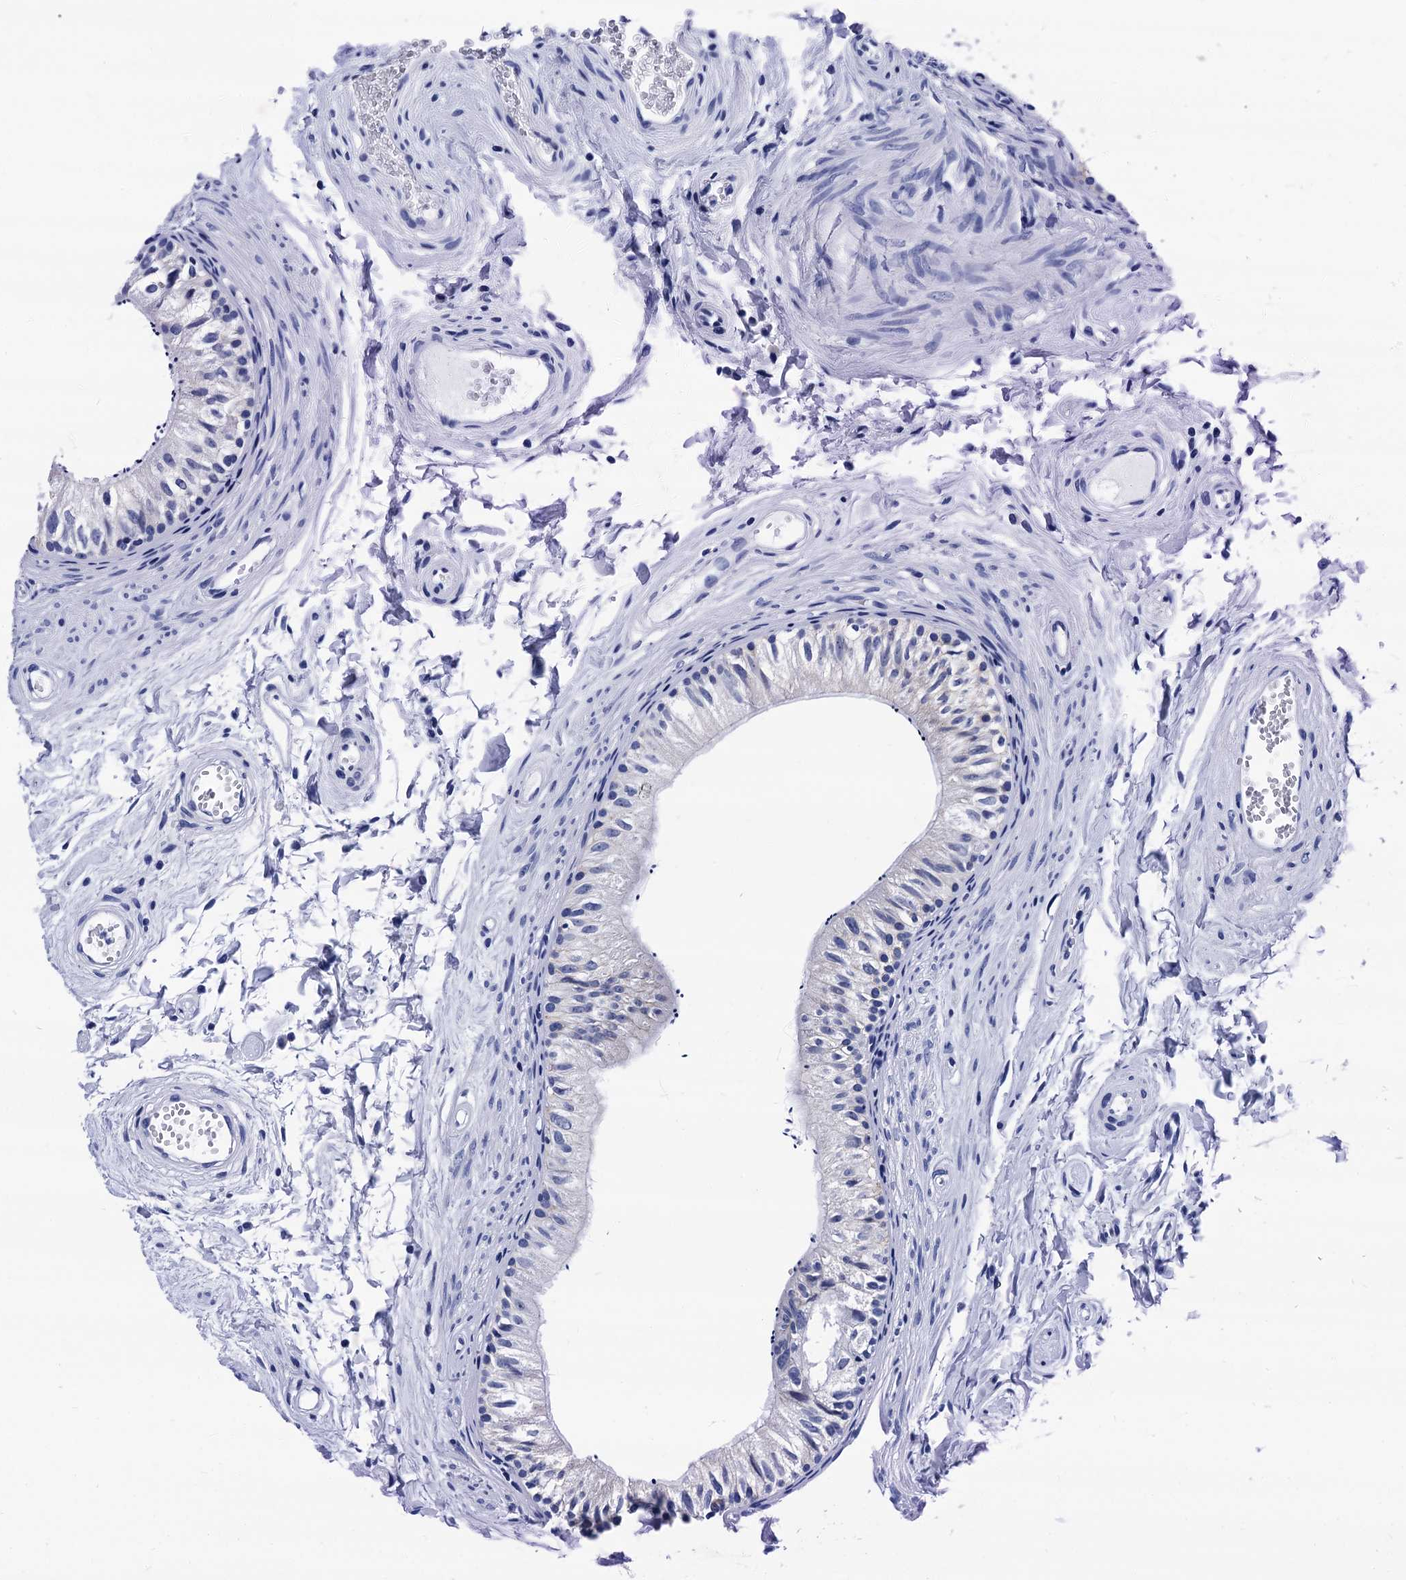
{"staining": {"intensity": "negative", "quantity": "none", "location": "none"}, "tissue": "epididymis", "cell_type": "Glandular cells", "image_type": "normal", "snomed": [{"axis": "morphology", "description": "Normal tissue, NOS"}, {"axis": "topography", "description": "Epididymis"}], "caption": "Immunohistochemistry (IHC) image of benign epididymis: human epididymis stained with DAB (3,3'-diaminobenzidine) displays no significant protein expression in glandular cells.", "gene": "MYBPC3", "patient": {"sex": "male", "age": 56}}